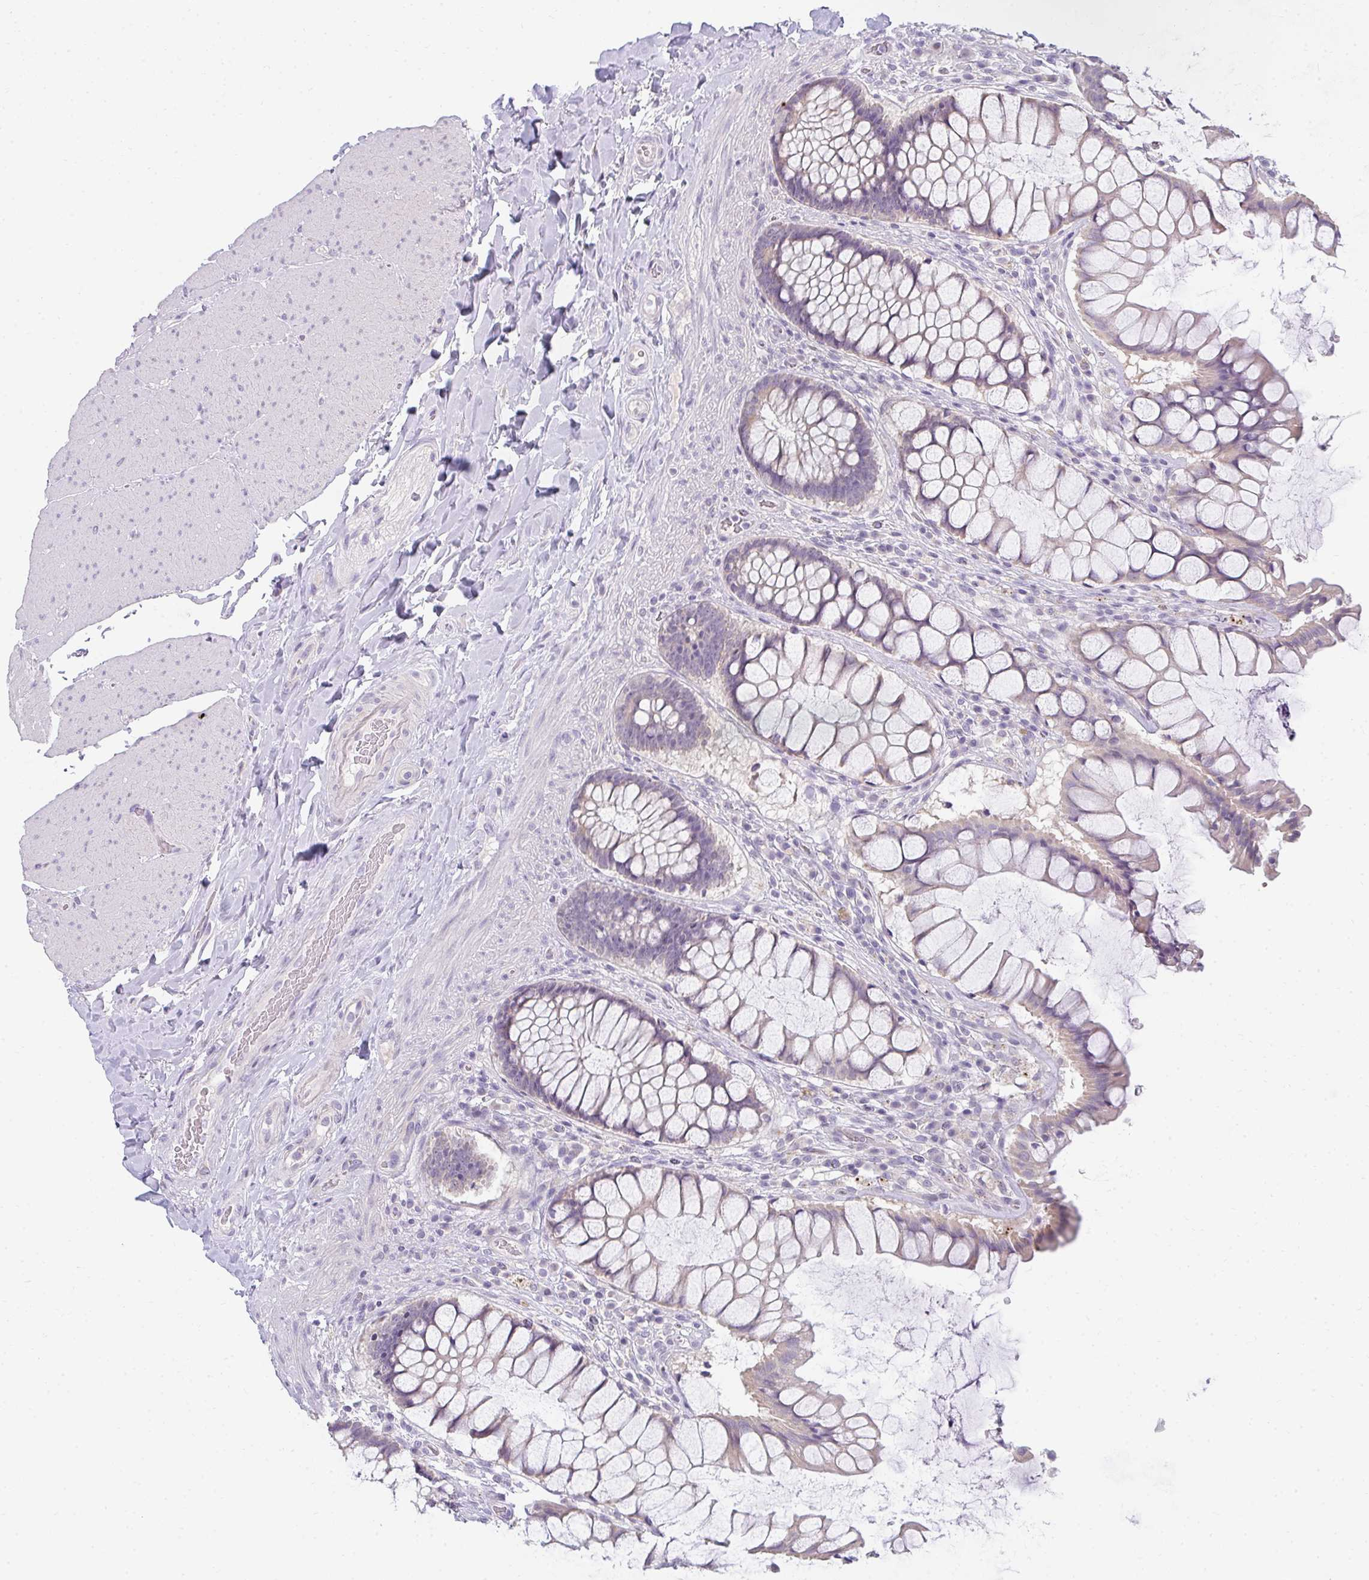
{"staining": {"intensity": "weak", "quantity": "25%-75%", "location": "cytoplasmic/membranous"}, "tissue": "rectum", "cell_type": "Glandular cells", "image_type": "normal", "snomed": [{"axis": "morphology", "description": "Normal tissue, NOS"}, {"axis": "topography", "description": "Rectum"}], "caption": "Weak cytoplasmic/membranous protein staining is identified in about 25%-75% of glandular cells in rectum.", "gene": "PPP1R3G", "patient": {"sex": "female", "age": 58}}